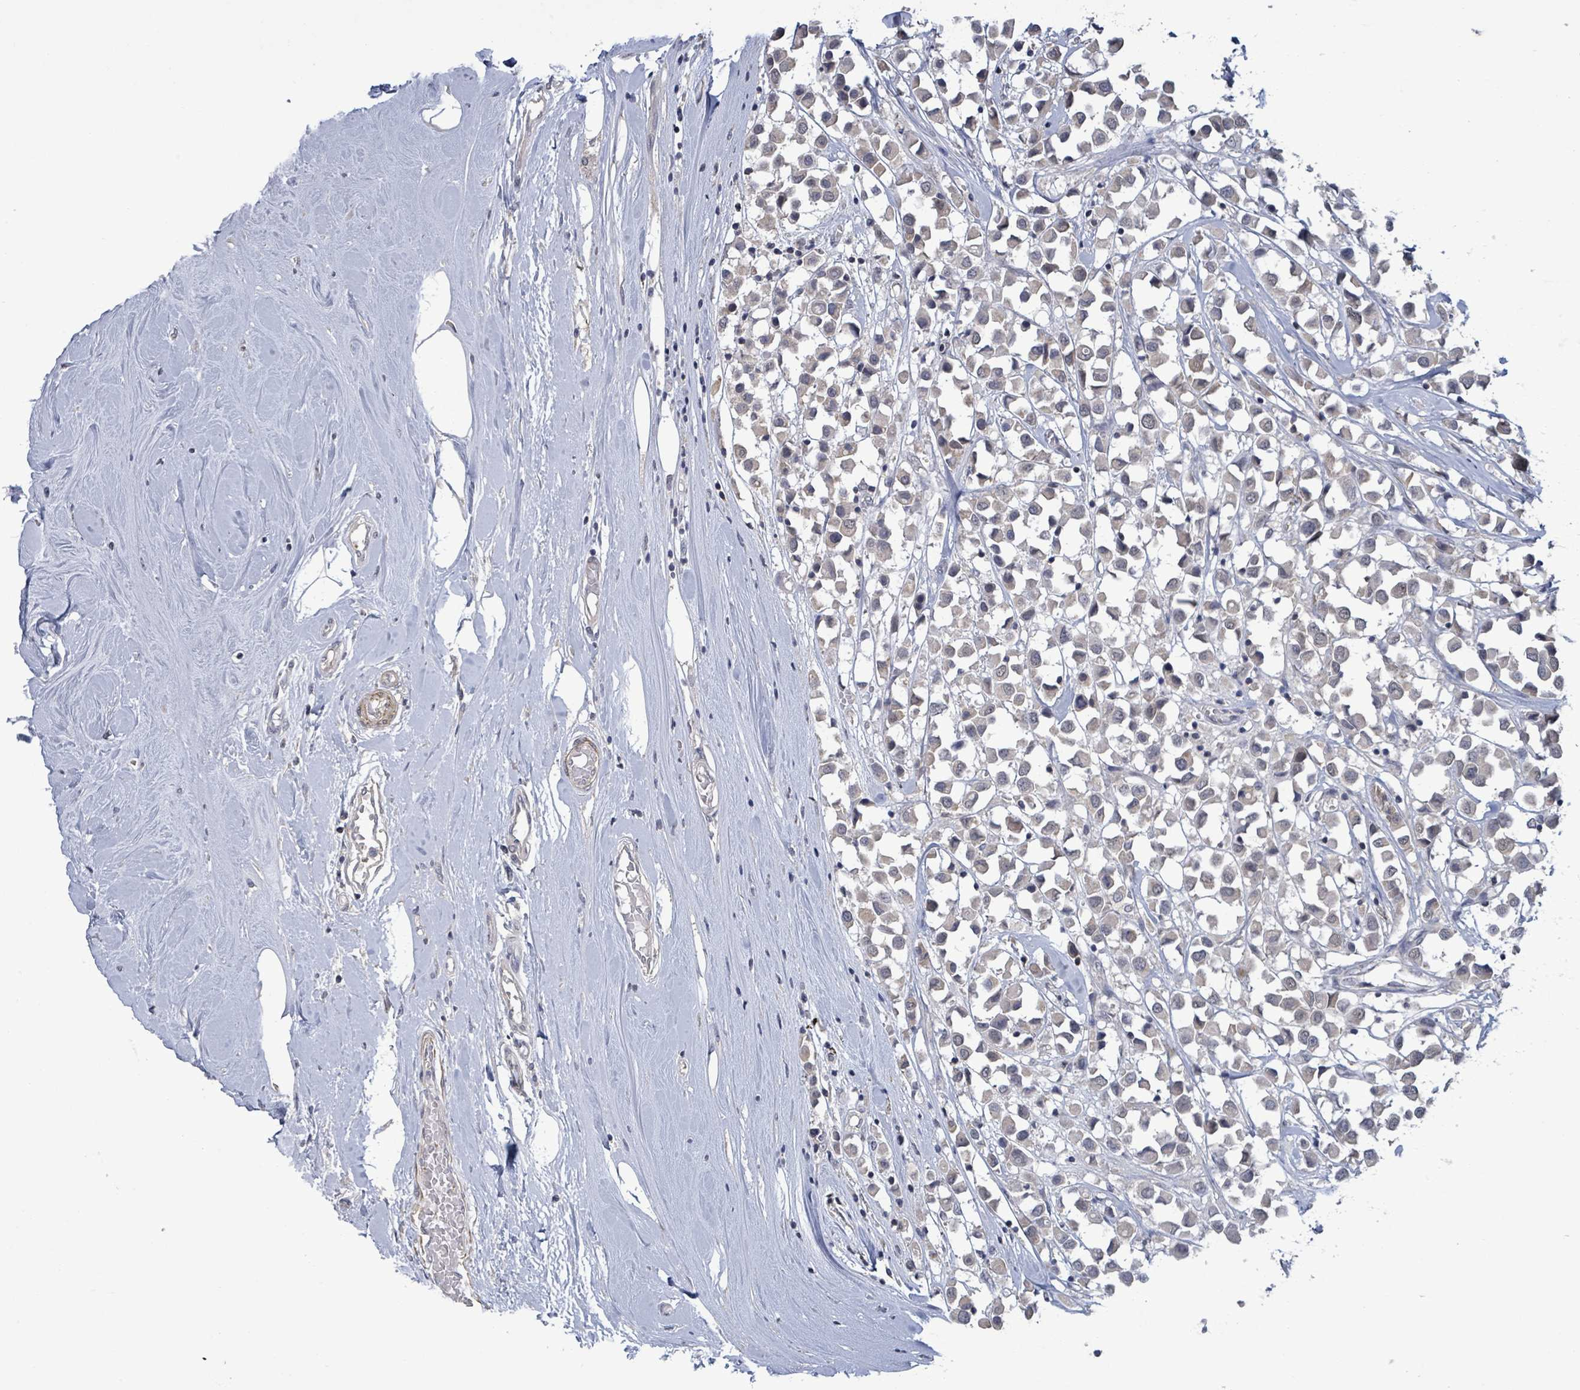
{"staining": {"intensity": "negative", "quantity": "none", "location": "none"}, "tissue": "breast cancer", "cell_type": "Tumor cells", "image_type": "cancer", "snomed": [{"axis": "morphology", "description": "Duct carcinoma"}, {"axis": "topography", "description": "Breast"}], "caption": "This is a micrograph of immunohistochemistry (IHC) staining of intraductal carcinoma (breast), which shows no staining in tumor cells. The staining is performed using DAB brown chromogen with nuclei counter-stained in using hematoxylin.", "gene": "AMMECR1", "patient": {"sex": "female", "age": 61}}